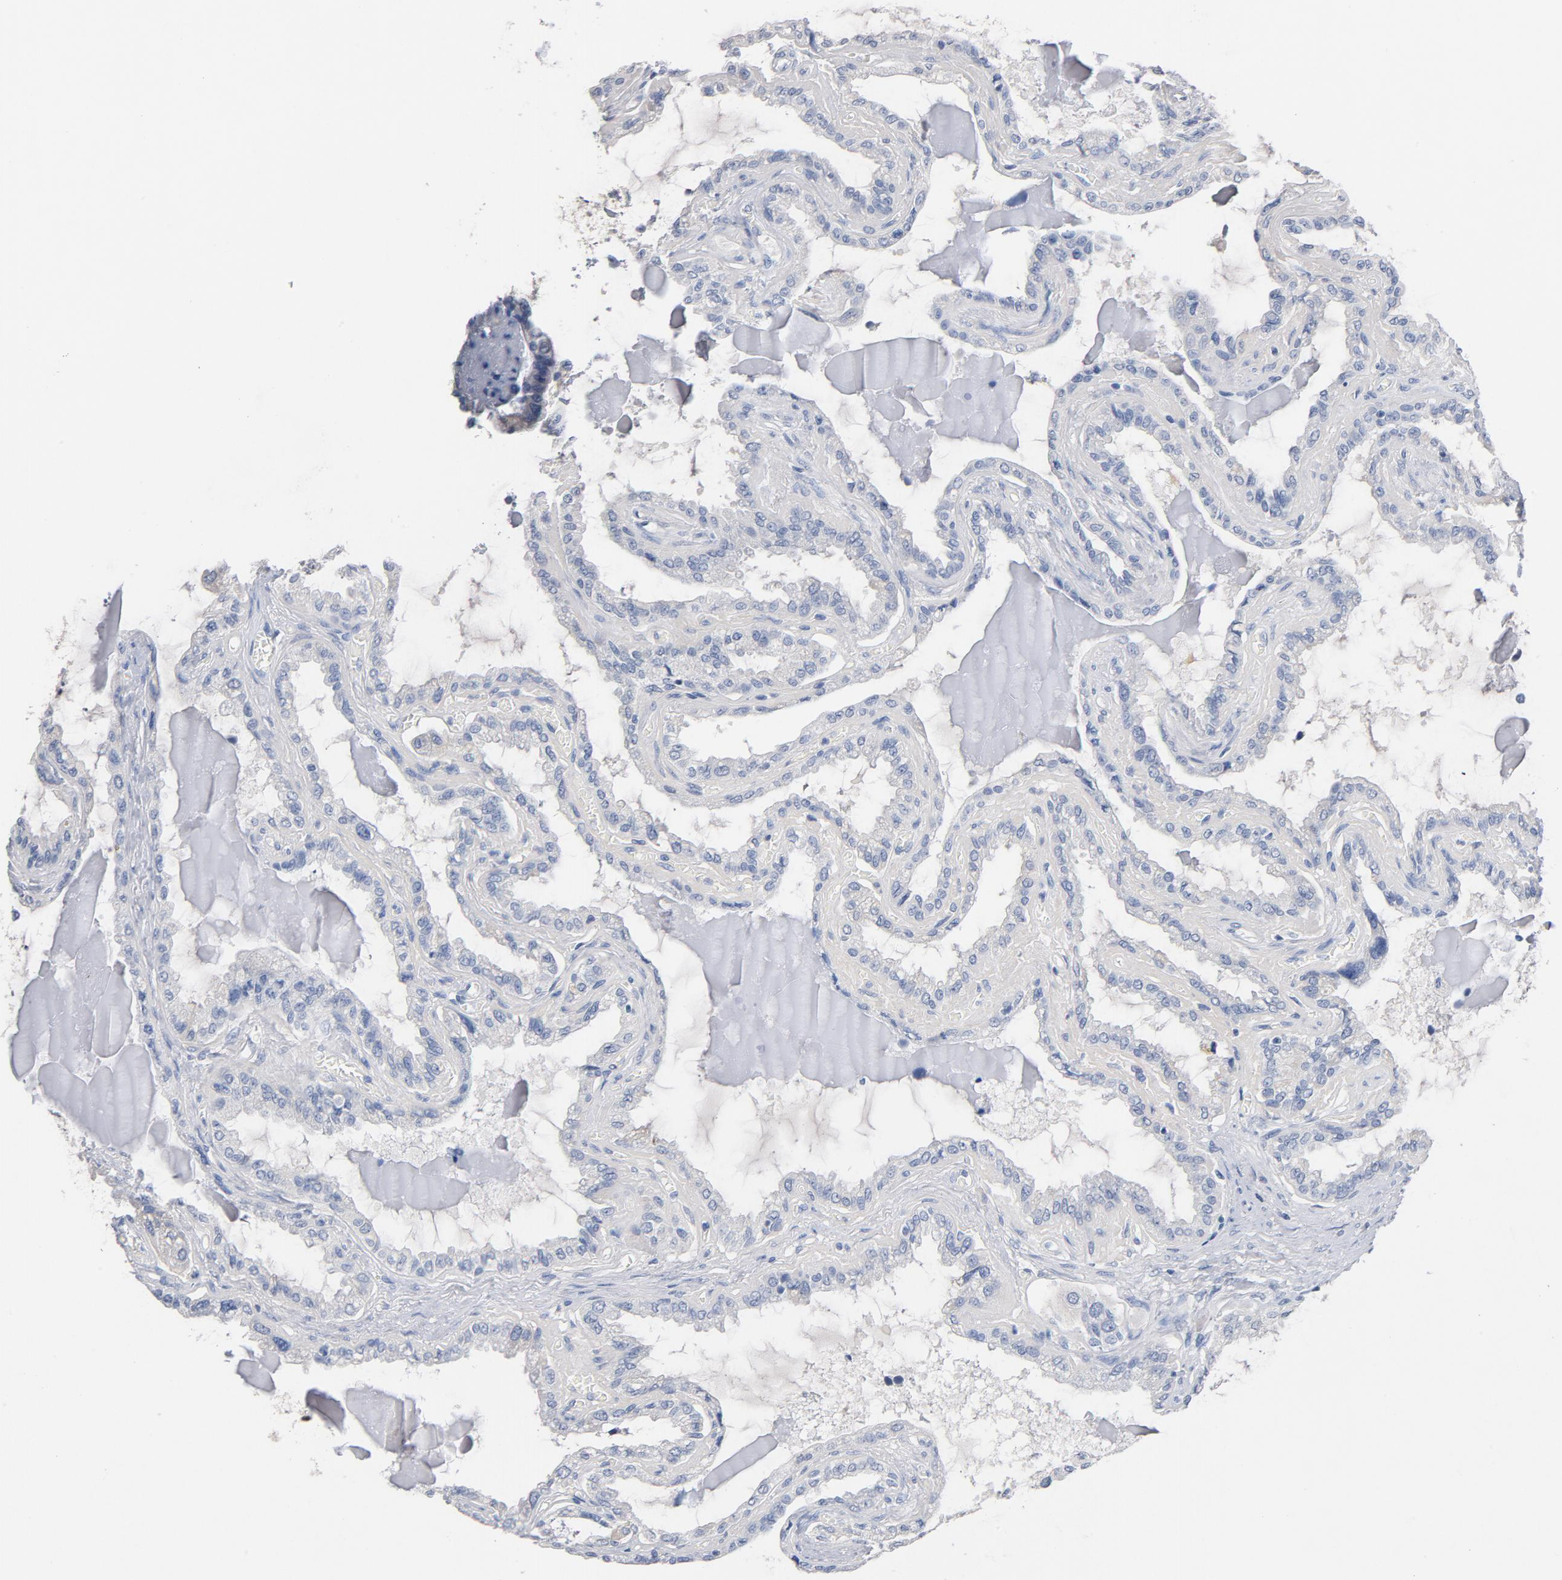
{"staining": {"intensity": "negative", "quantity": "none", "location": "none"}, "tissue": "seminal vesicle", "cell_type": "Glandular cells", "image_type": "normal", "snomed": [{"axis": "morphology", "description": "Normal tissue, NOS"}, {"axis": "morphology", "description": "Inflammation, NOS"}, {"axis": "topography", "description": "Urinary bladder"}, {"axis": "topography", "description": "Prostate"}, {"axis": "topography", "description": "Seminal veicle"}], "caption": "High magnification brightfield microscopy of unremarkable seminal vesicle stained with DAB (brown) and counterstained with hematoxylin (blue): glandular cells show no significant staining.", "gene": "ZCCHC13", "patient": {"sex": "male", "age": 82}}